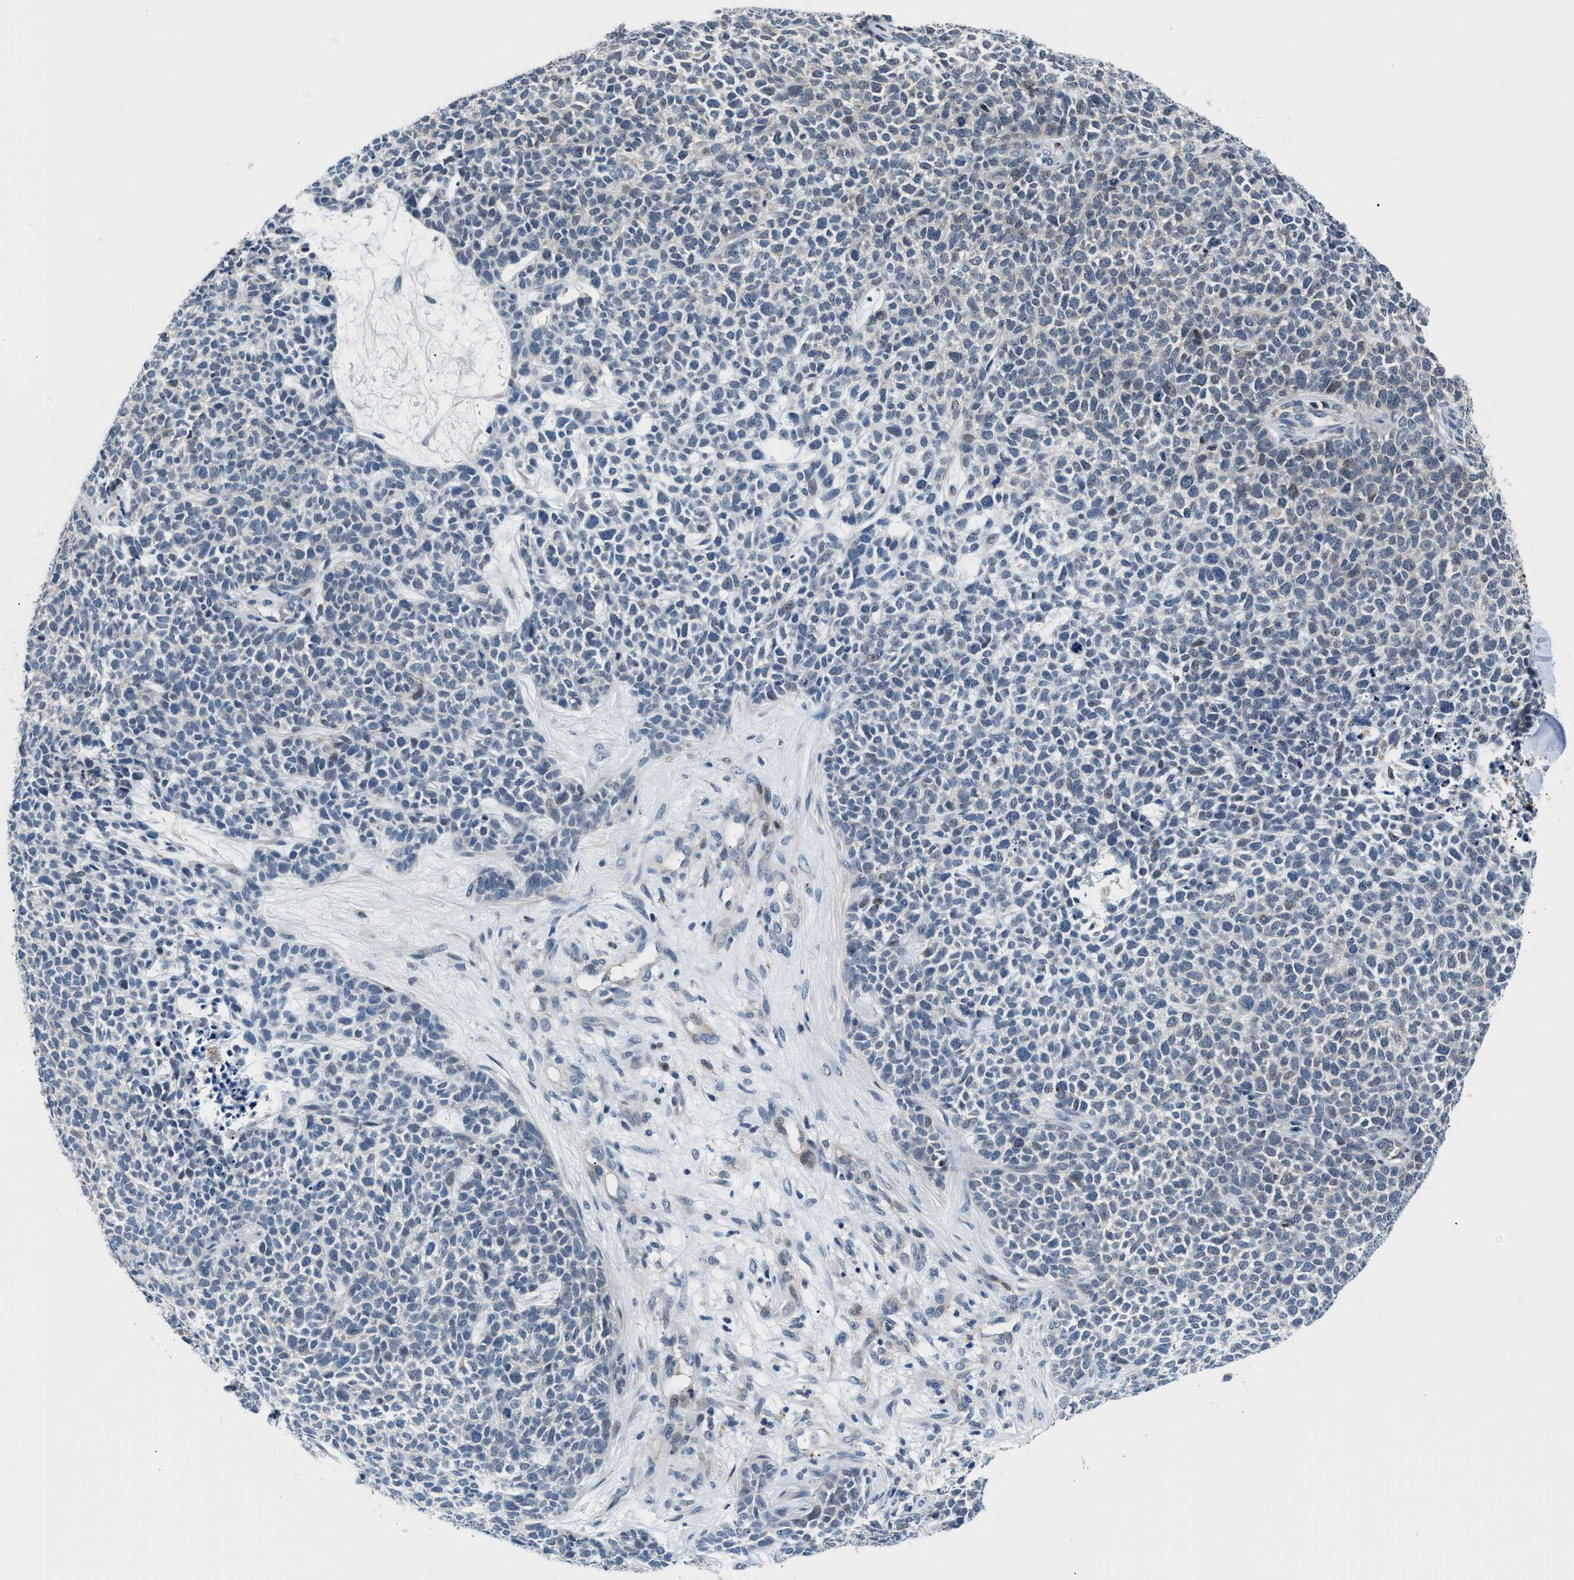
{"staining": {"intensity": "negative", "quantity": "none", "location": "none"}, "tissue": "skin cancer", "cell_type": "Tumor cells", "image_type": "cancer", "snomed": [{"axis": "morphology", "description": "Basal cell carcinoma"}, {"axis": "topography", "description": "Skin"}], "caption": "Human skin cancer (basal cell carcinoma) stained for a protein using immunohistochemistry demonstrates no positivity in tumor cells.", "gene": "PPM1H", "patient": {"sex": "female", "age": 84}}